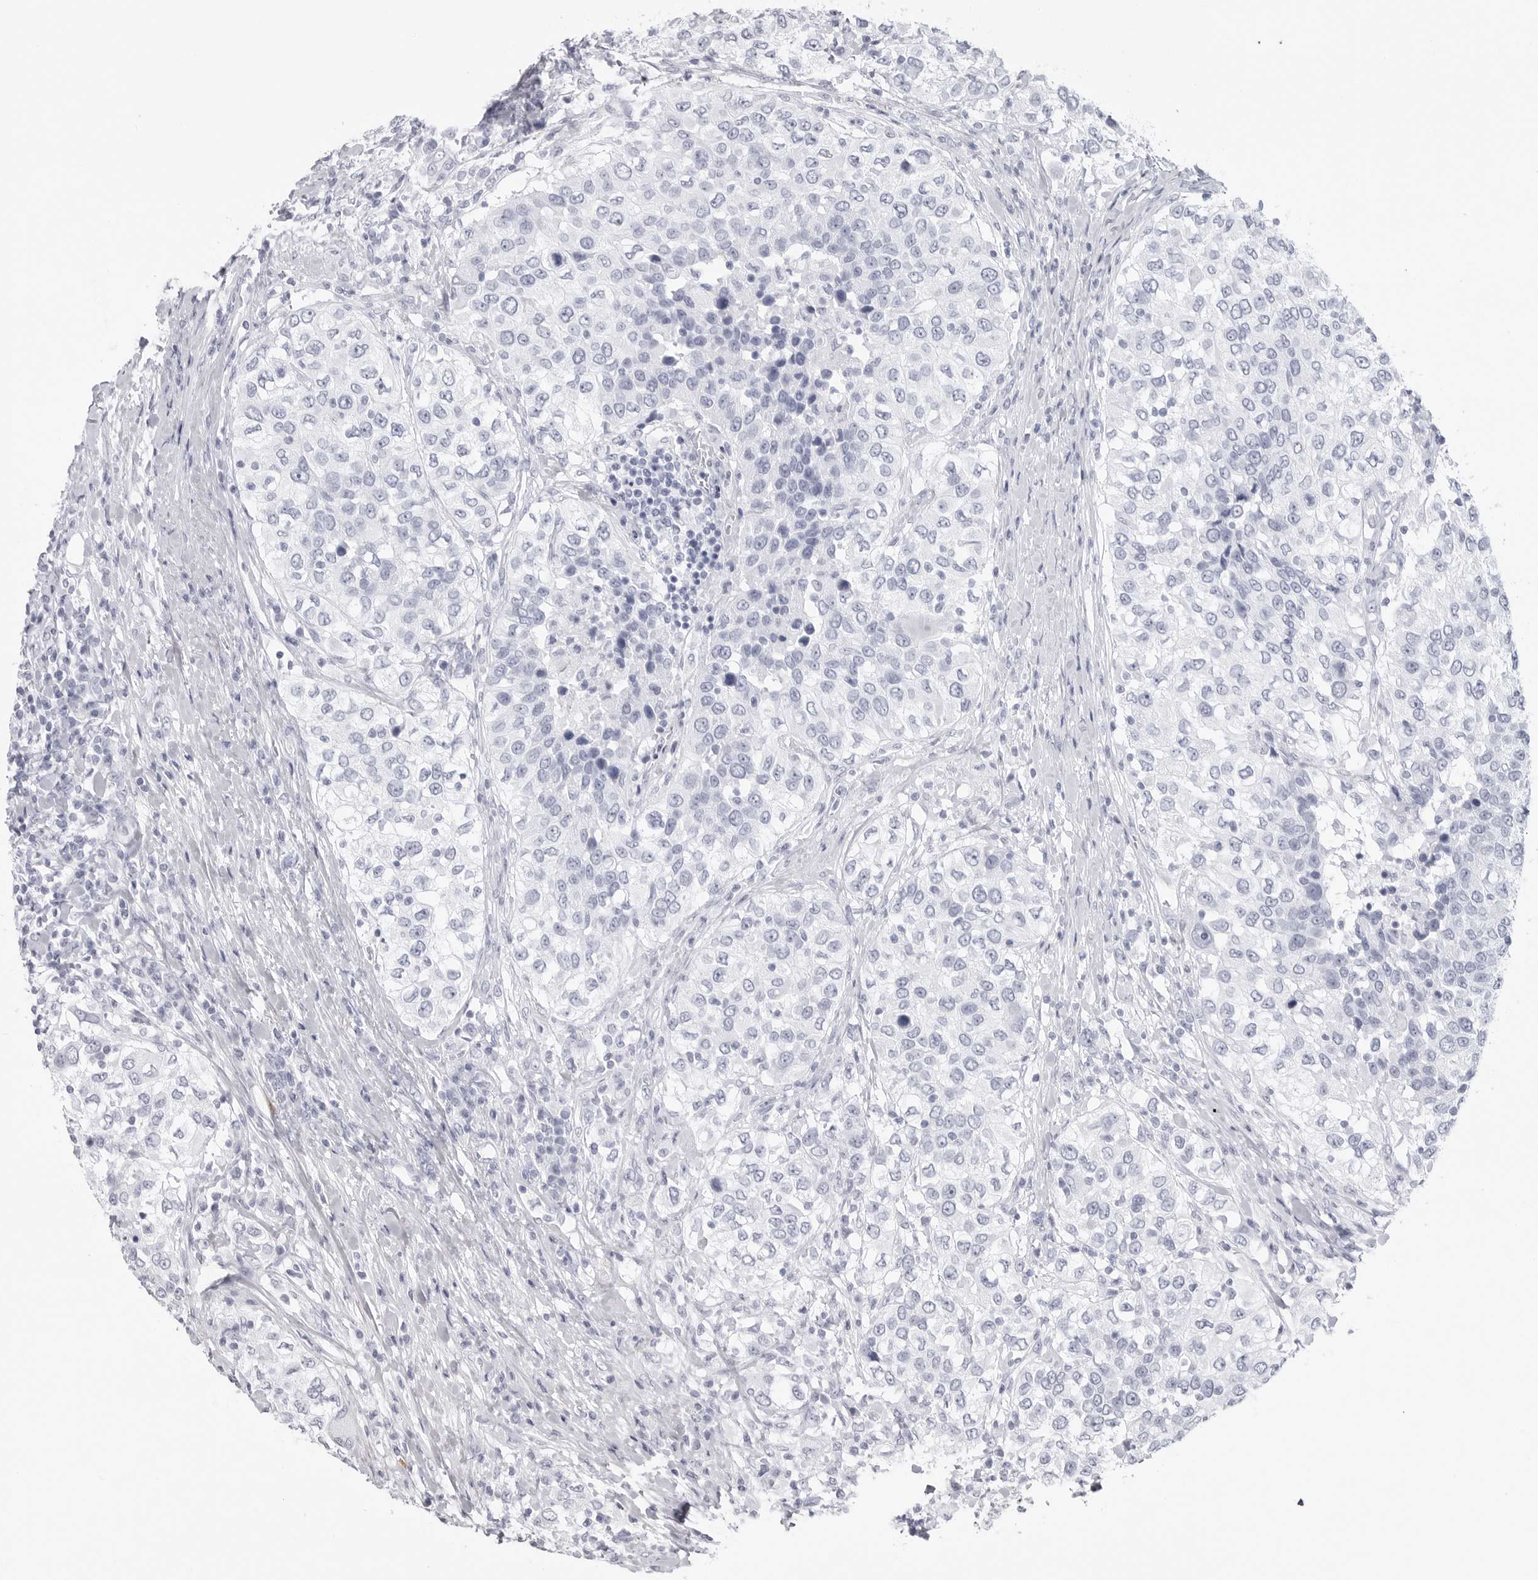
{"staining": {"intensity": "negative", "quantity": "none", "location": "none"}, "tissue": "urothelial cancer", "cell_type": "Tumor cells", "image_type": "cancer", "snomed": [{"axis": "morphology", "description": "Urothelial carcinoma, High grade"}, {"axis": "topography", "description": "Urinary bladder"}], "caption": "The image shows no significant expression in tumor cells of high-grade urothelial carcinoma.", "gene": "CST2", "patient": {"sex": "female", "age": 80}}